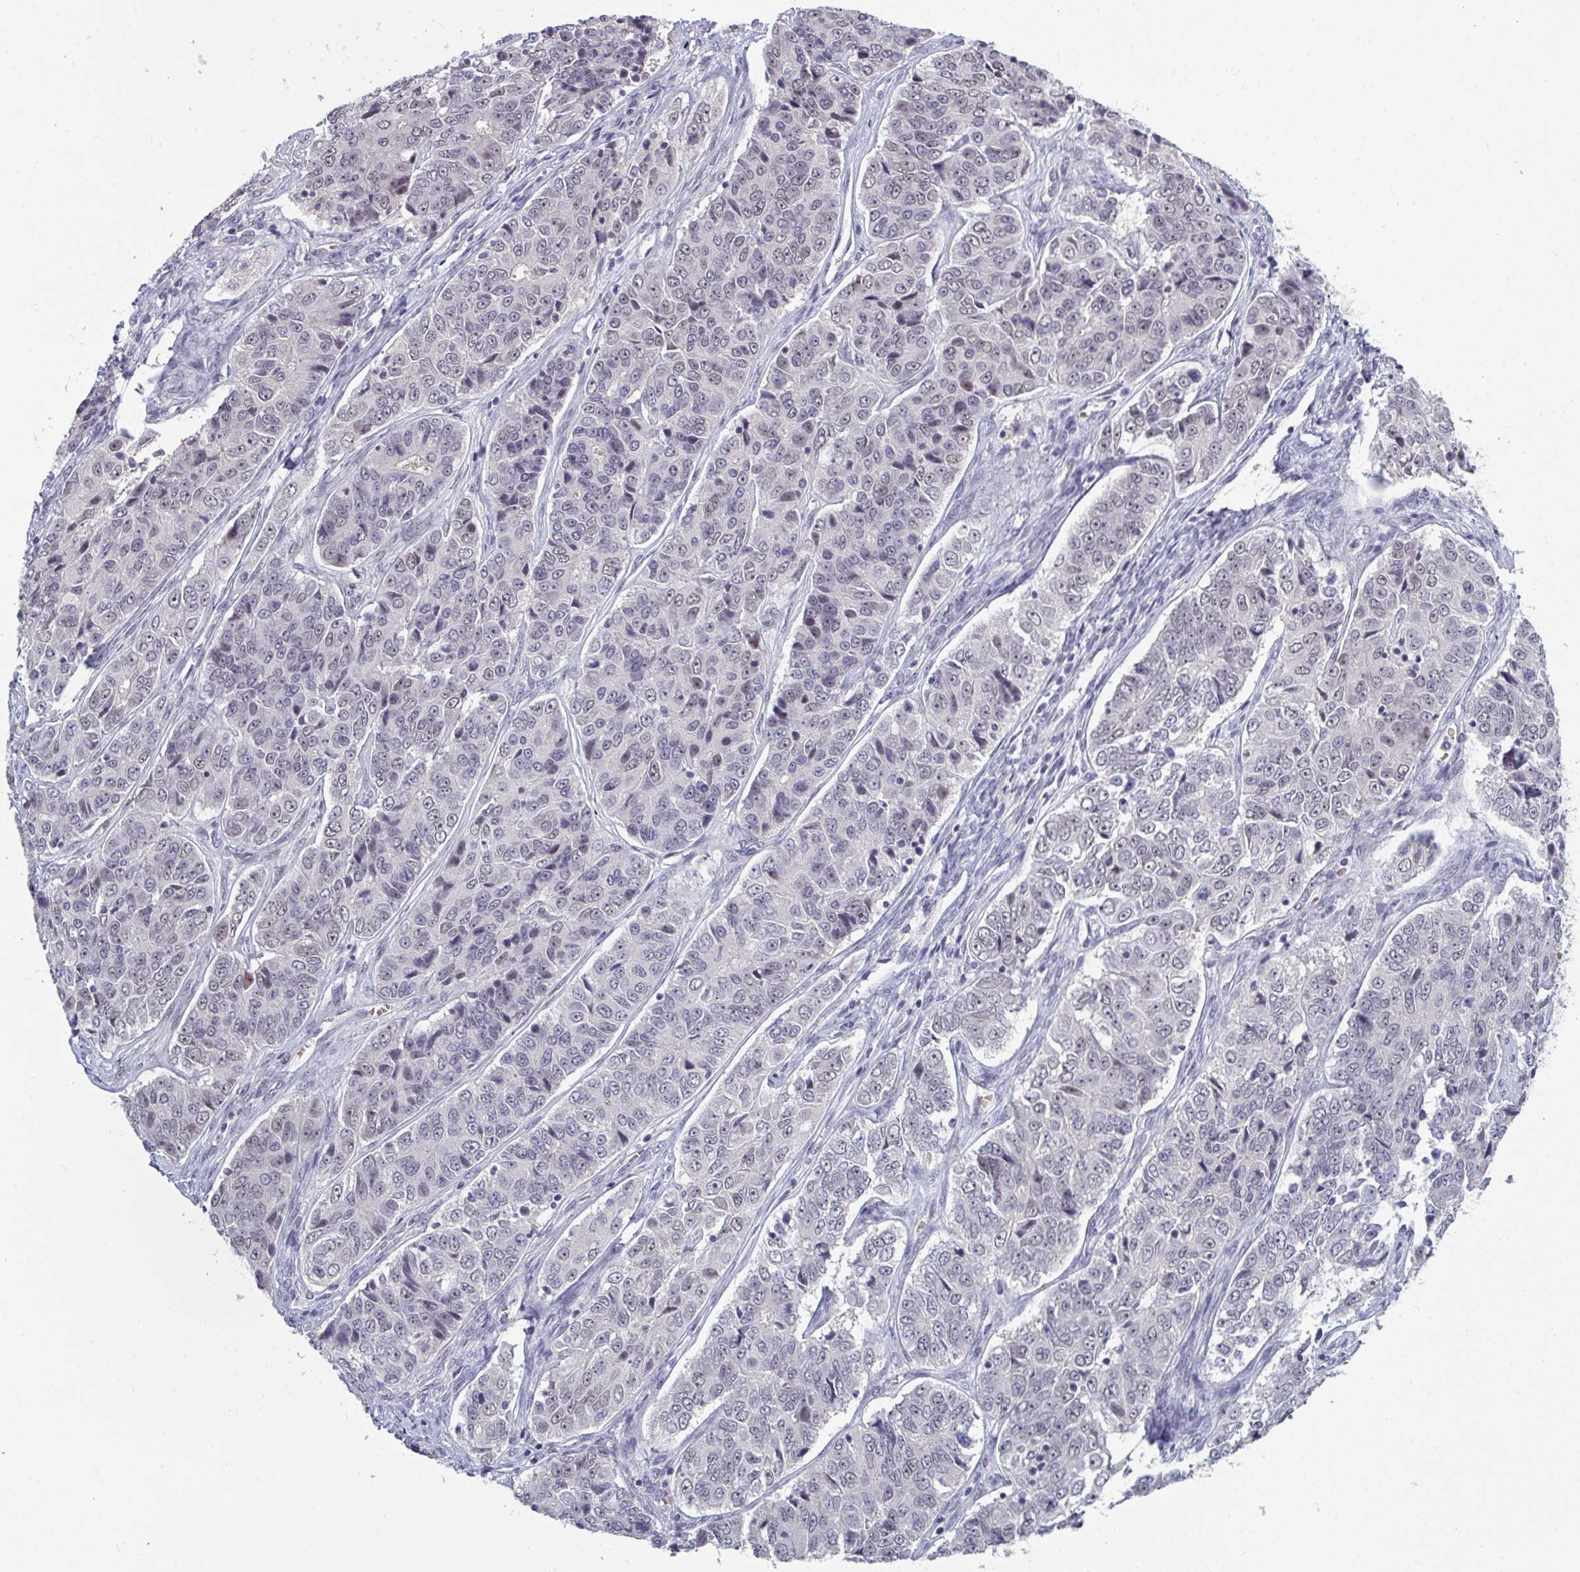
{"staining": {"intensity": "negative", "quantity": "none", "location": "none"}, "tissue": "ovarian cancer", "cell_type": "Tumor cells", "image_type": "cancer", "snomed": [{"axis": "morphology", "description": "Carcinoma, endometroid"}, {"axis": "topography", "description": "Ovary"}], "caption": "Immunohistochemistry (IHC) micrograph of neoplastic tissue: human ovarian endometroid carcinoma stained with DAB (3,3'-diaminobenzidine) shows no significant protein staining in tumor cells. Nuclei are stained in blue.", "gene": "ZNF784", "patient": {"sex": "female", "age": 51}}